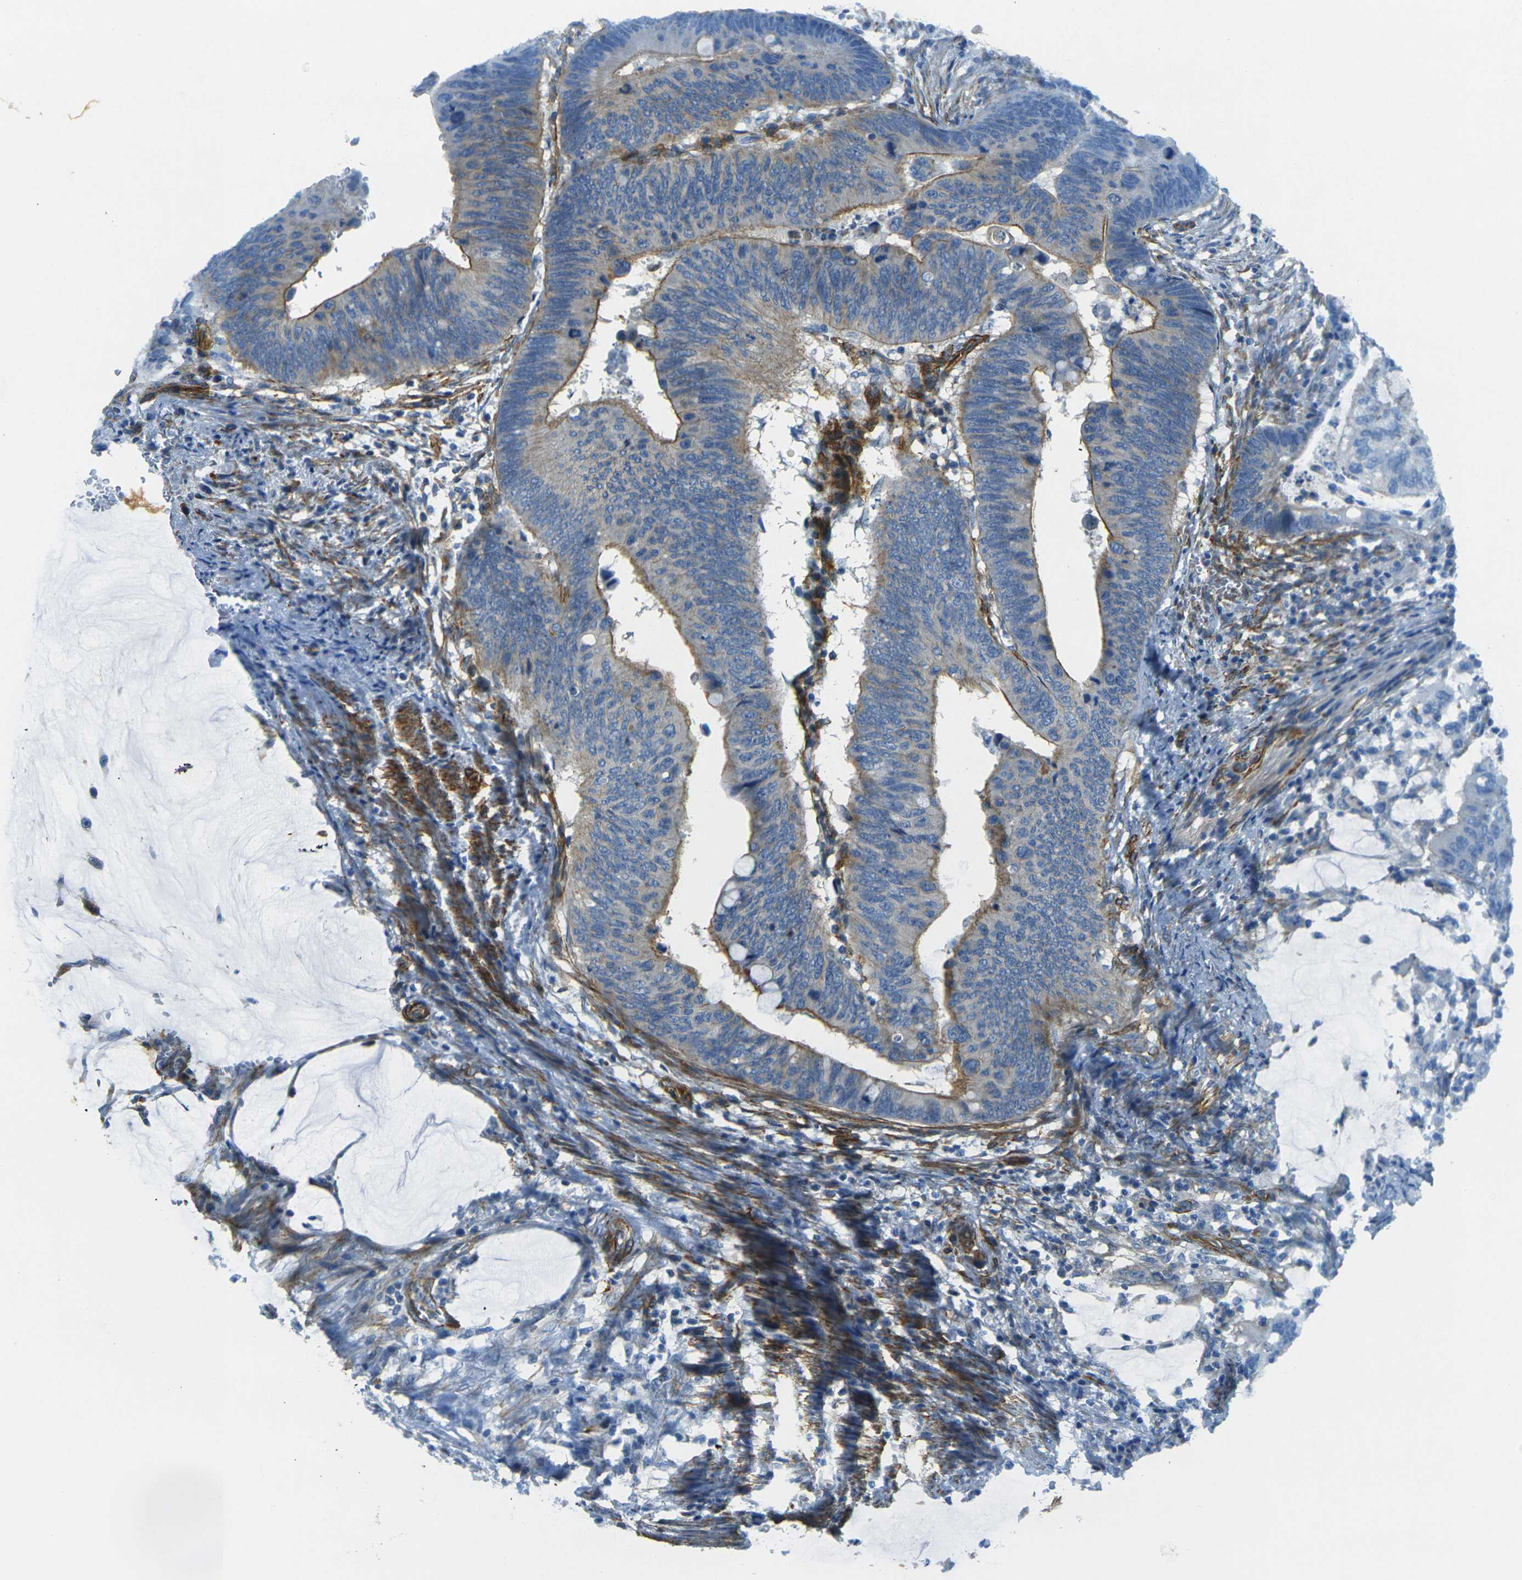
{"staining": {"intensity": "moderate", "quantity": "25%-75%", "location": "cytoplasmic/membranous"}, "tissue": "colorectal cancer", "cell_type": "Tumor cells", "image_type": "cancer", "snomed": [{"axis": "morphology", "description": "Normal tissue, NOS"}, {"axis": "morphology", "description": "Adenocarcinoma, NOS"}, {"axis": "topography", "description": "Rectum"}, {"axis": "topography", "description": "Peripheral nerve tissue"}], "caption": "A brown stain shows moderate cytoplasmic/membranous positivity of a protein in colorectal adenocarcinoma tumor cells. Nuclei are stained in blue.", "gene": "EPHA7", "patient": {"sex": "male", "age": 92}}